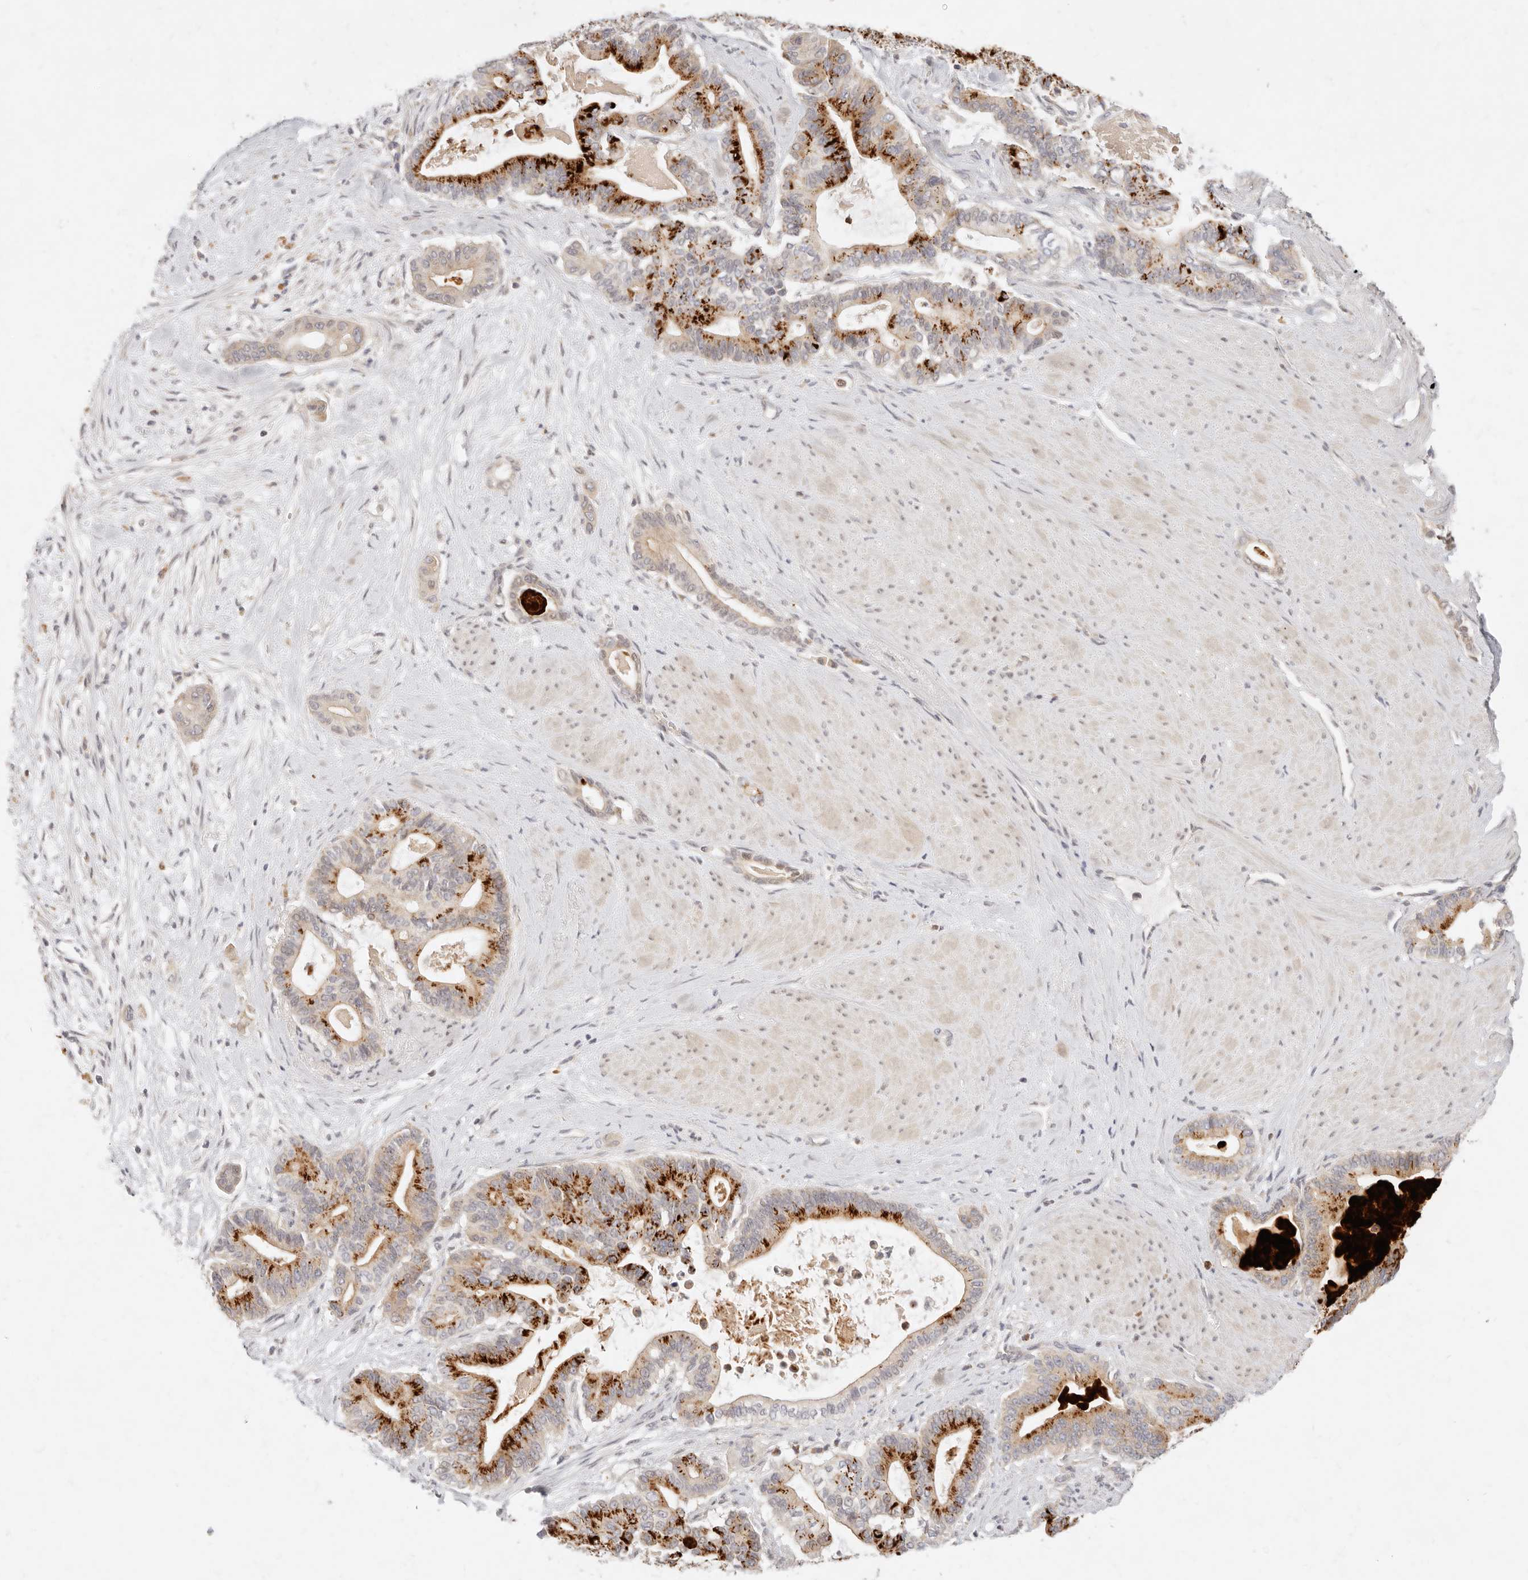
{"staining": {"intensity": "moderate", "quantity": ">75%", "location": "cytoplasmic/membranous"}, "tissue": "pancreatic cancer", "cell_type": "Tumor cells", "image_type": "cancer", "snomed": [{"axis": "morphology", "description": "Adenocarcinoma, NOS"}, {"axis": "topography", "description": "Pancreas"}], "caption": "Human pancreatic cancer stained with a brown dye displays moderate cytoplasmic/membranous positive staining in about >75% of tumor cells.", "gene": "ASCL3", "patient": {"sex": "male", "age": 63}}